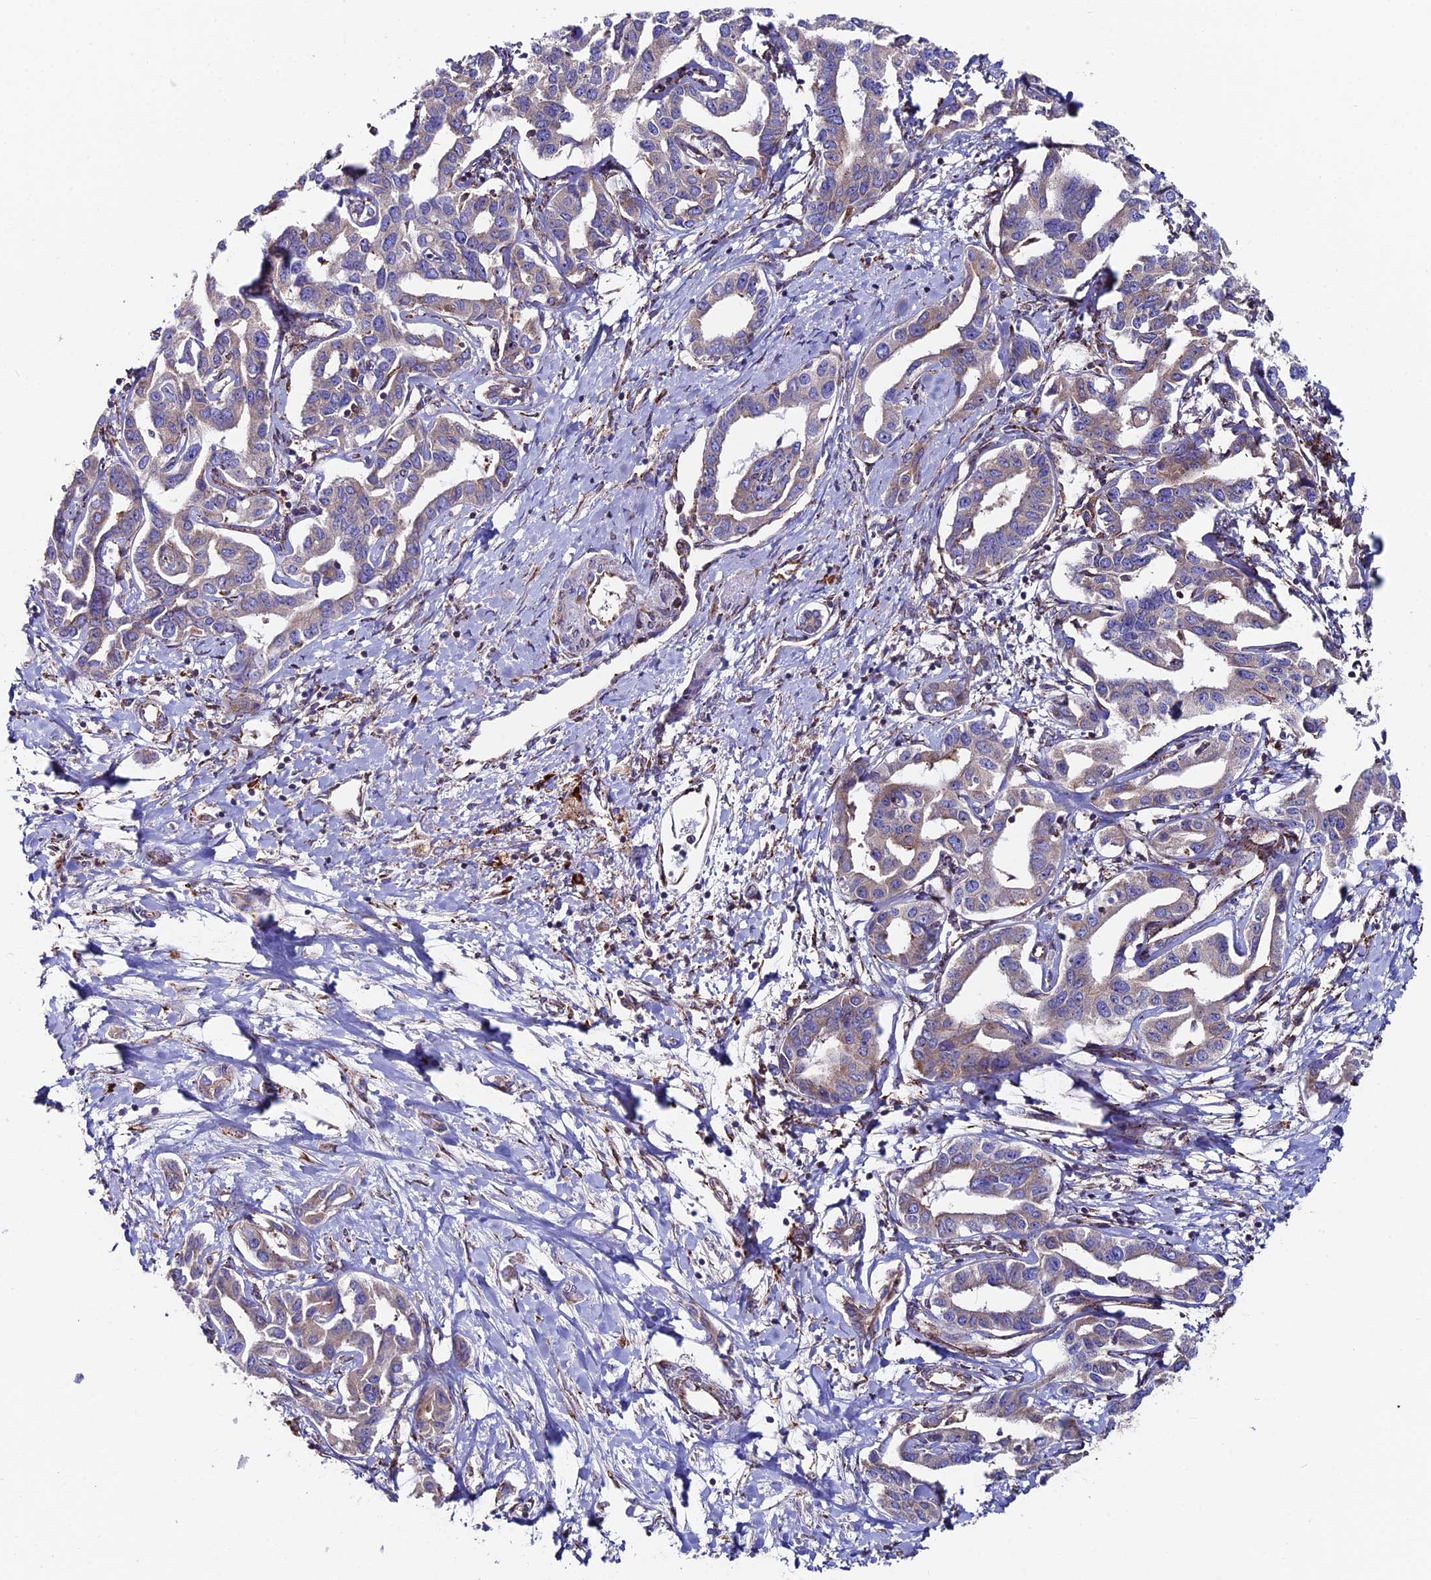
{"staining": {"intensity": "weak", "quantity": "<25%", "location": "cytoplasmic/membranous"}, "tissue": "liver cancer", "cell_type": "Tumor cells", "image_type": "cancer", "snomed": [{"axis": "morphology", "description": "Cholangiocarcinoma"}, {"axis": "topography", "description": "Liver"}], "caption": "Tumor cells show no significant expression in liver cancer. (DAB immunohistochemistry (IHC) with hematoxylin counter stain).", "gene": "EIF3K", "patient": {"sex": "male", "age": 59}}